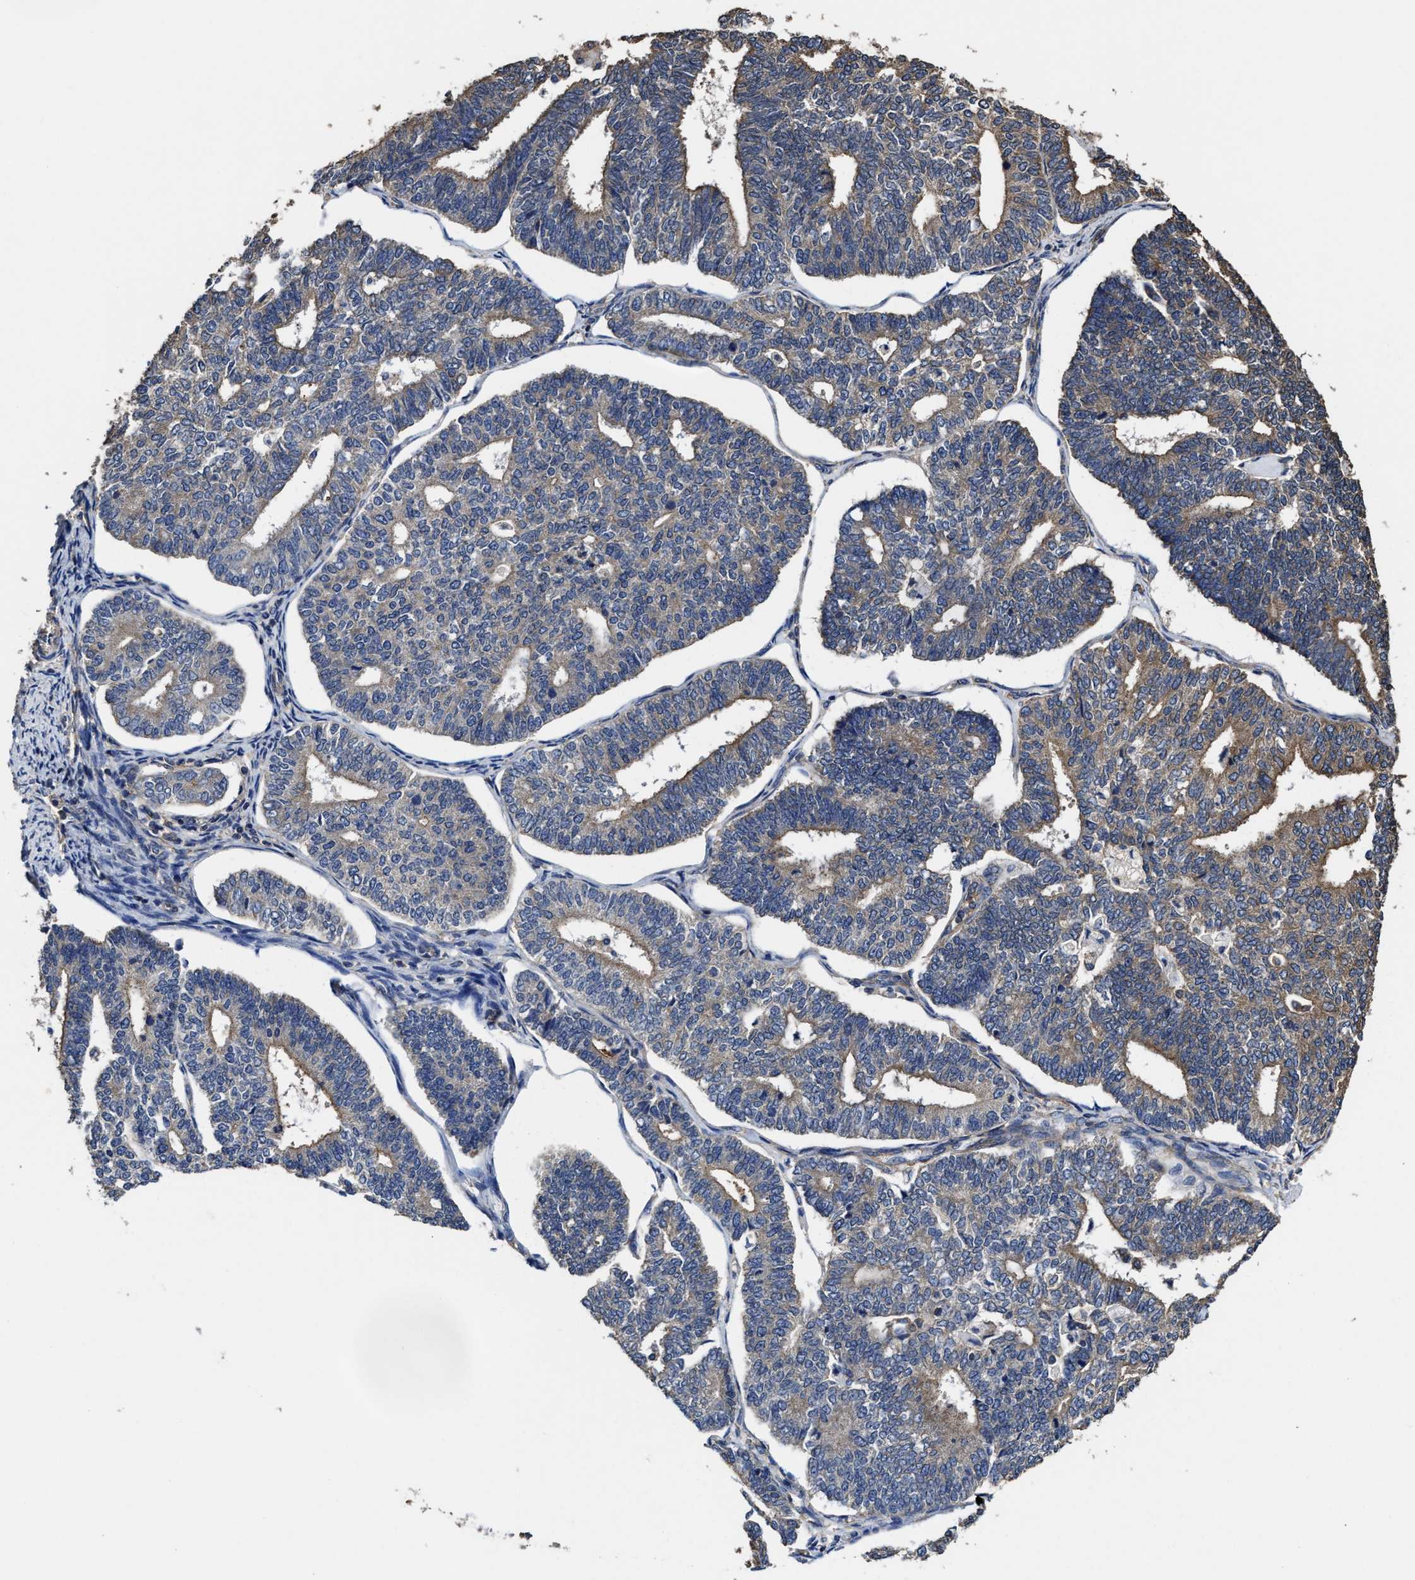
{"staining": {"intensity": "weak", "quantity": "25%-75%", "location": "cytoplasmic/membranous"}, "tissue": "endometrial cancer", "cell_type": "Tumor cells", "image_type": "cancer", "snomed": [{"axis": "morphology", "description": "Adenocarcinoma, NOS"}, {"axis": "topography", "description": "Endometrium"}], "caption": "This micrograph exhibits endometrial cancer stained with immunohistochemistry to label a protein in brown. The cytoplasmic/membranous of tumor cells show weak positivity for the protein. Nuclei are counter-stained blue.", "gene": "SFXN4", "patient": {"sex": "female", "age": 70}}